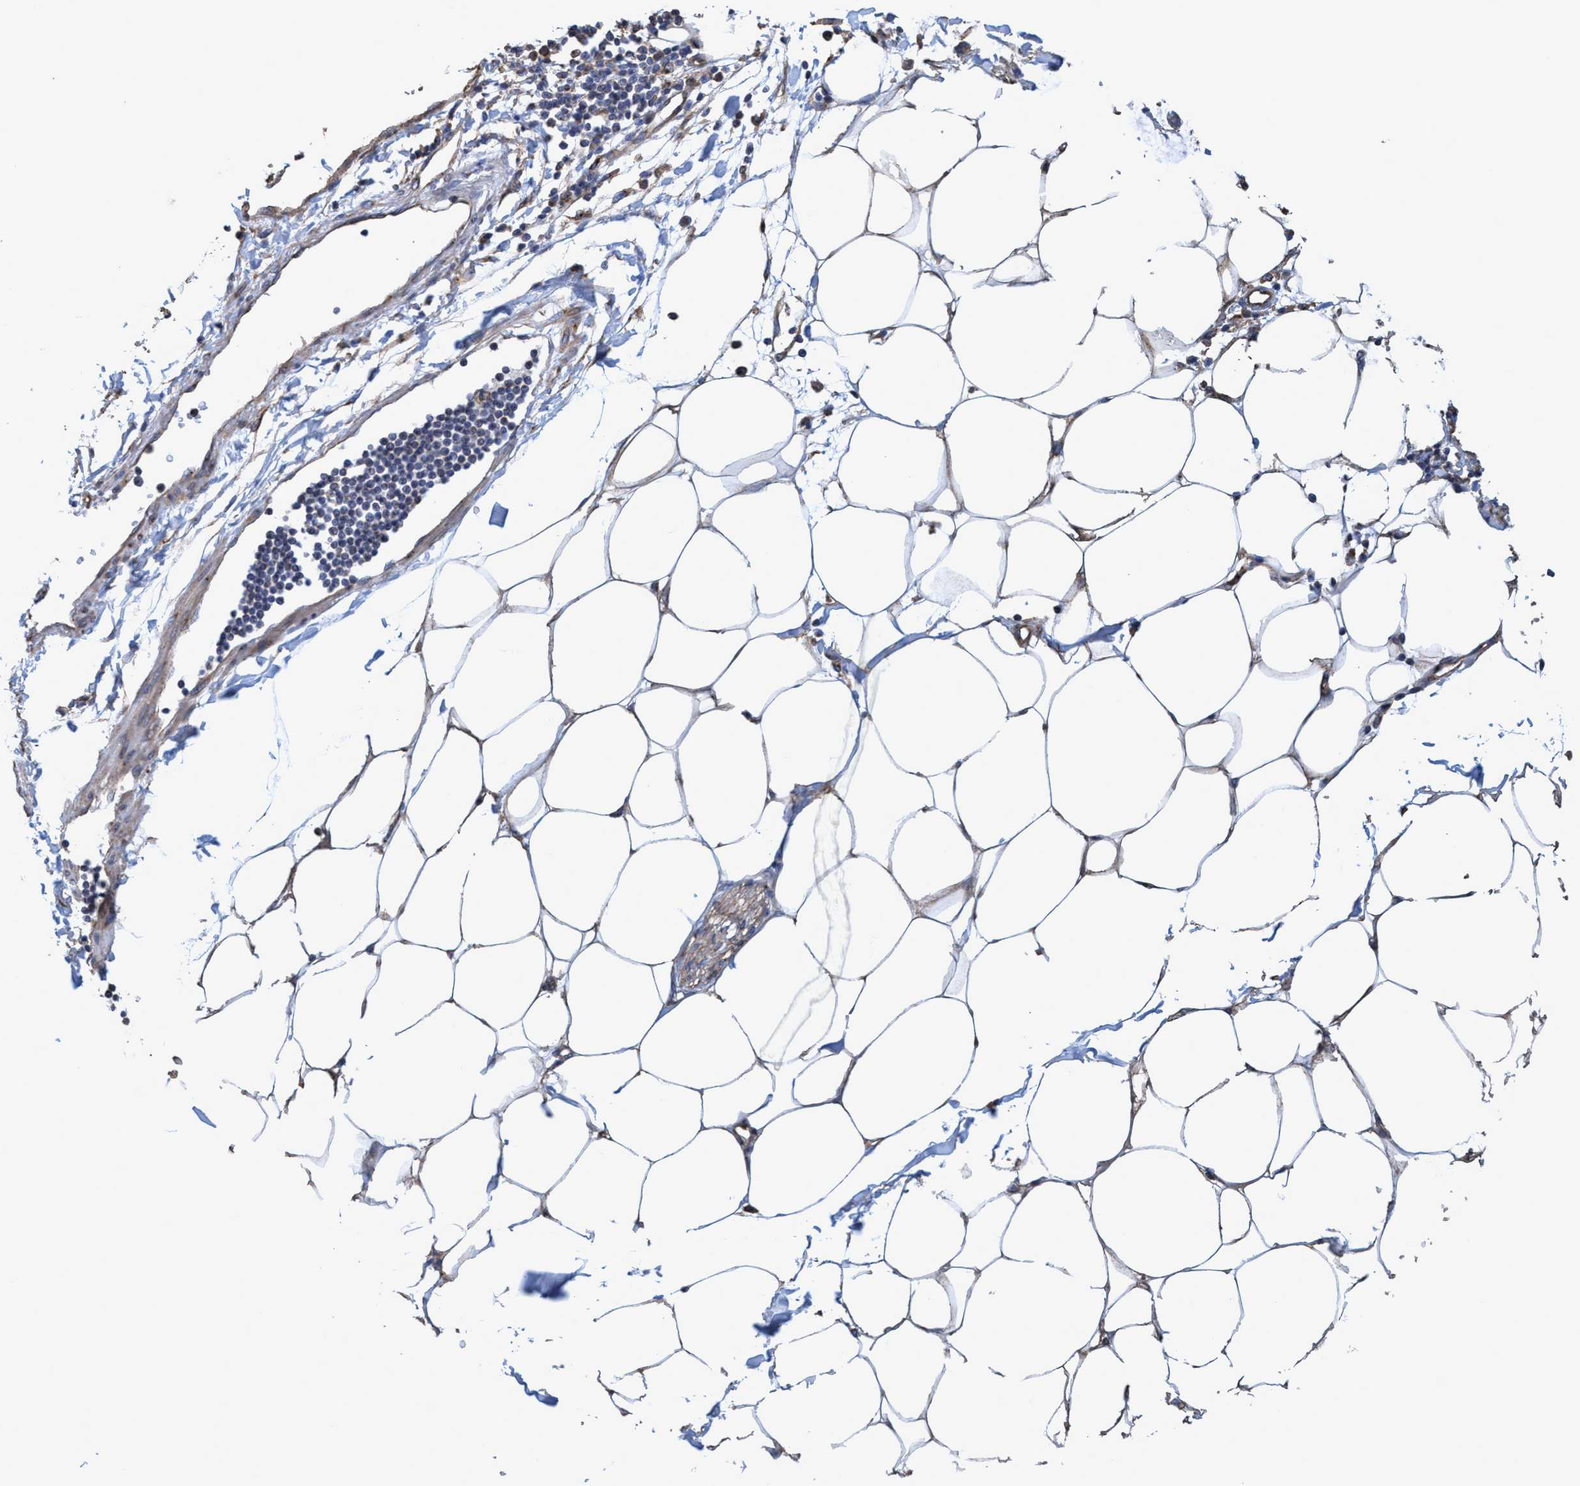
{"staining": {"intensity": "weak", "quantity": "25%-75%", "location": "cytoplasmic/membranous"}, "tissue": "adipose tissue", "cell_type": "Adipocytes", "image_type": "normal", "snomed": [{"axis": "morphology", "description": "Normal tissue, NOS"}, {"axis": "morphology", "description": "Adenocarcinoma, NOS"}, {"axis": "topography", "description": "Colon"}, {"axis": "topography", "description": "Peripheral nerve tissue"}], "caption": "An image of human adipose tissue stained for a protein displays weak cytoplasmic/membranous brown staining in adipocytes. (Brightfield microscopy of DAB IHC at high magnification).", "gene": "BICD2", "patient": {"sex": "male", "age": 14}}